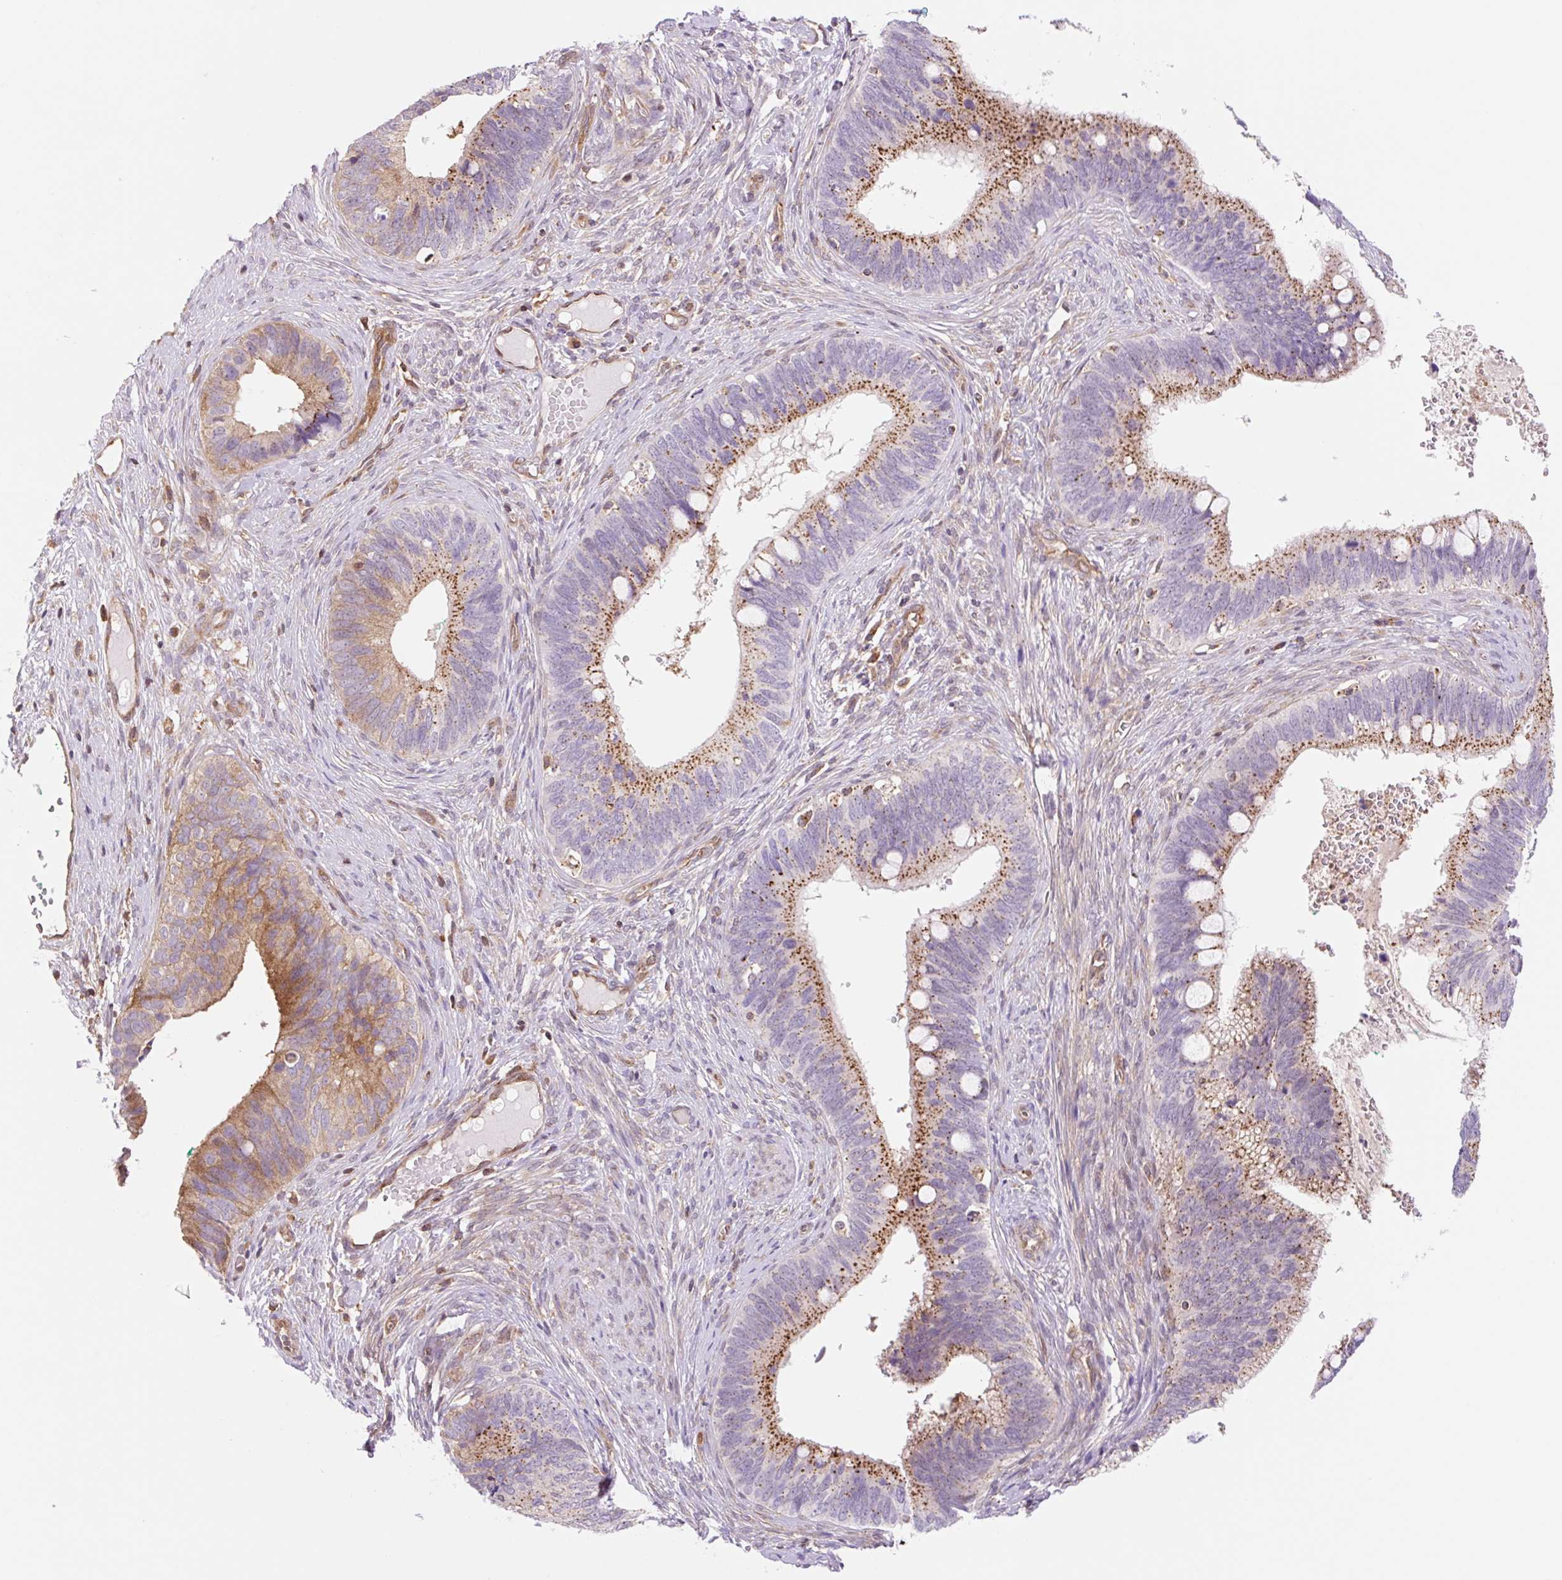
{"staining": {"intensity": "strong", "quantity": "25%-75%", "location": "cytoplasmic/membranous"}, "tissue": "cervical cancer", "cell_type": "Tumor cells", "image_type": "cancer", "snomed": [{"axis": "morphology", "description": "Adenocarcinoma, NOS"}, {"axis": "topography", "description": "Cervix"}], "caption": "Cervical cancer (adenocarcinoma) was stained to show a protein in brown. There is high levels of strong cytoplasmic/membranous staining in about 25%-75% of tumor cells.", "gene": "VPS4A", "patient": {"sex": "female", "age": 42}}